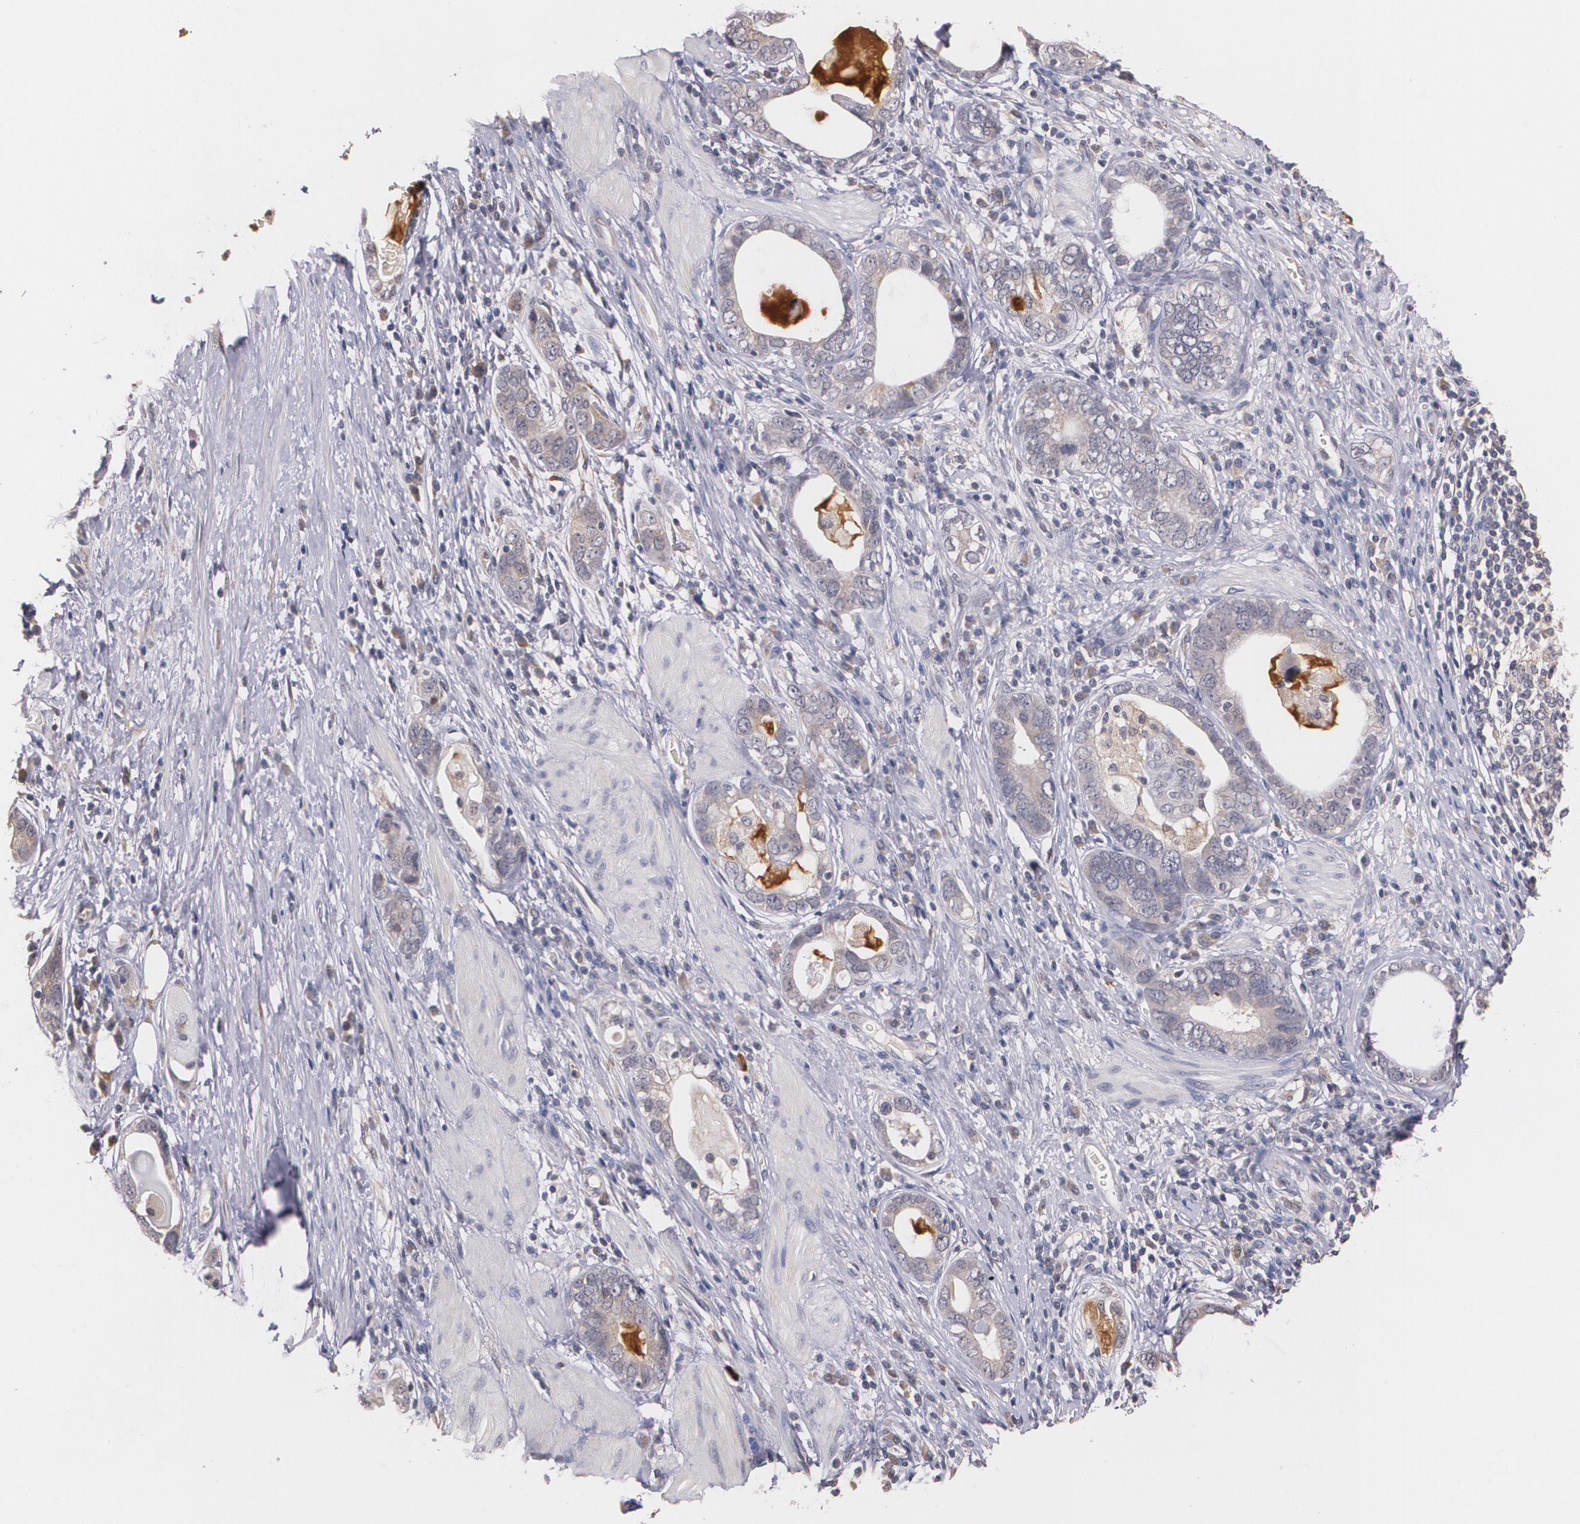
{"staining": {"intensity": "weak", "quantity": "<25%", "location": "cytoplasmic/membranous"}, "tissue": "stomach cancer", "cell_type": "Tumor cells", "image_type": "cancer", "snomed": [{"axis": "morphology", "description": "Adenocarcinoma, NOS"}, {"axis": "topography", "description": "Stomach, lower"}], "caption": "Immunohistochemical staining of stomach cancer (adenocarcinoma) displays no significant expression in tumor cells.", "gene": "IFNGR2", "patient": {"sex": "female", "age": 93}}